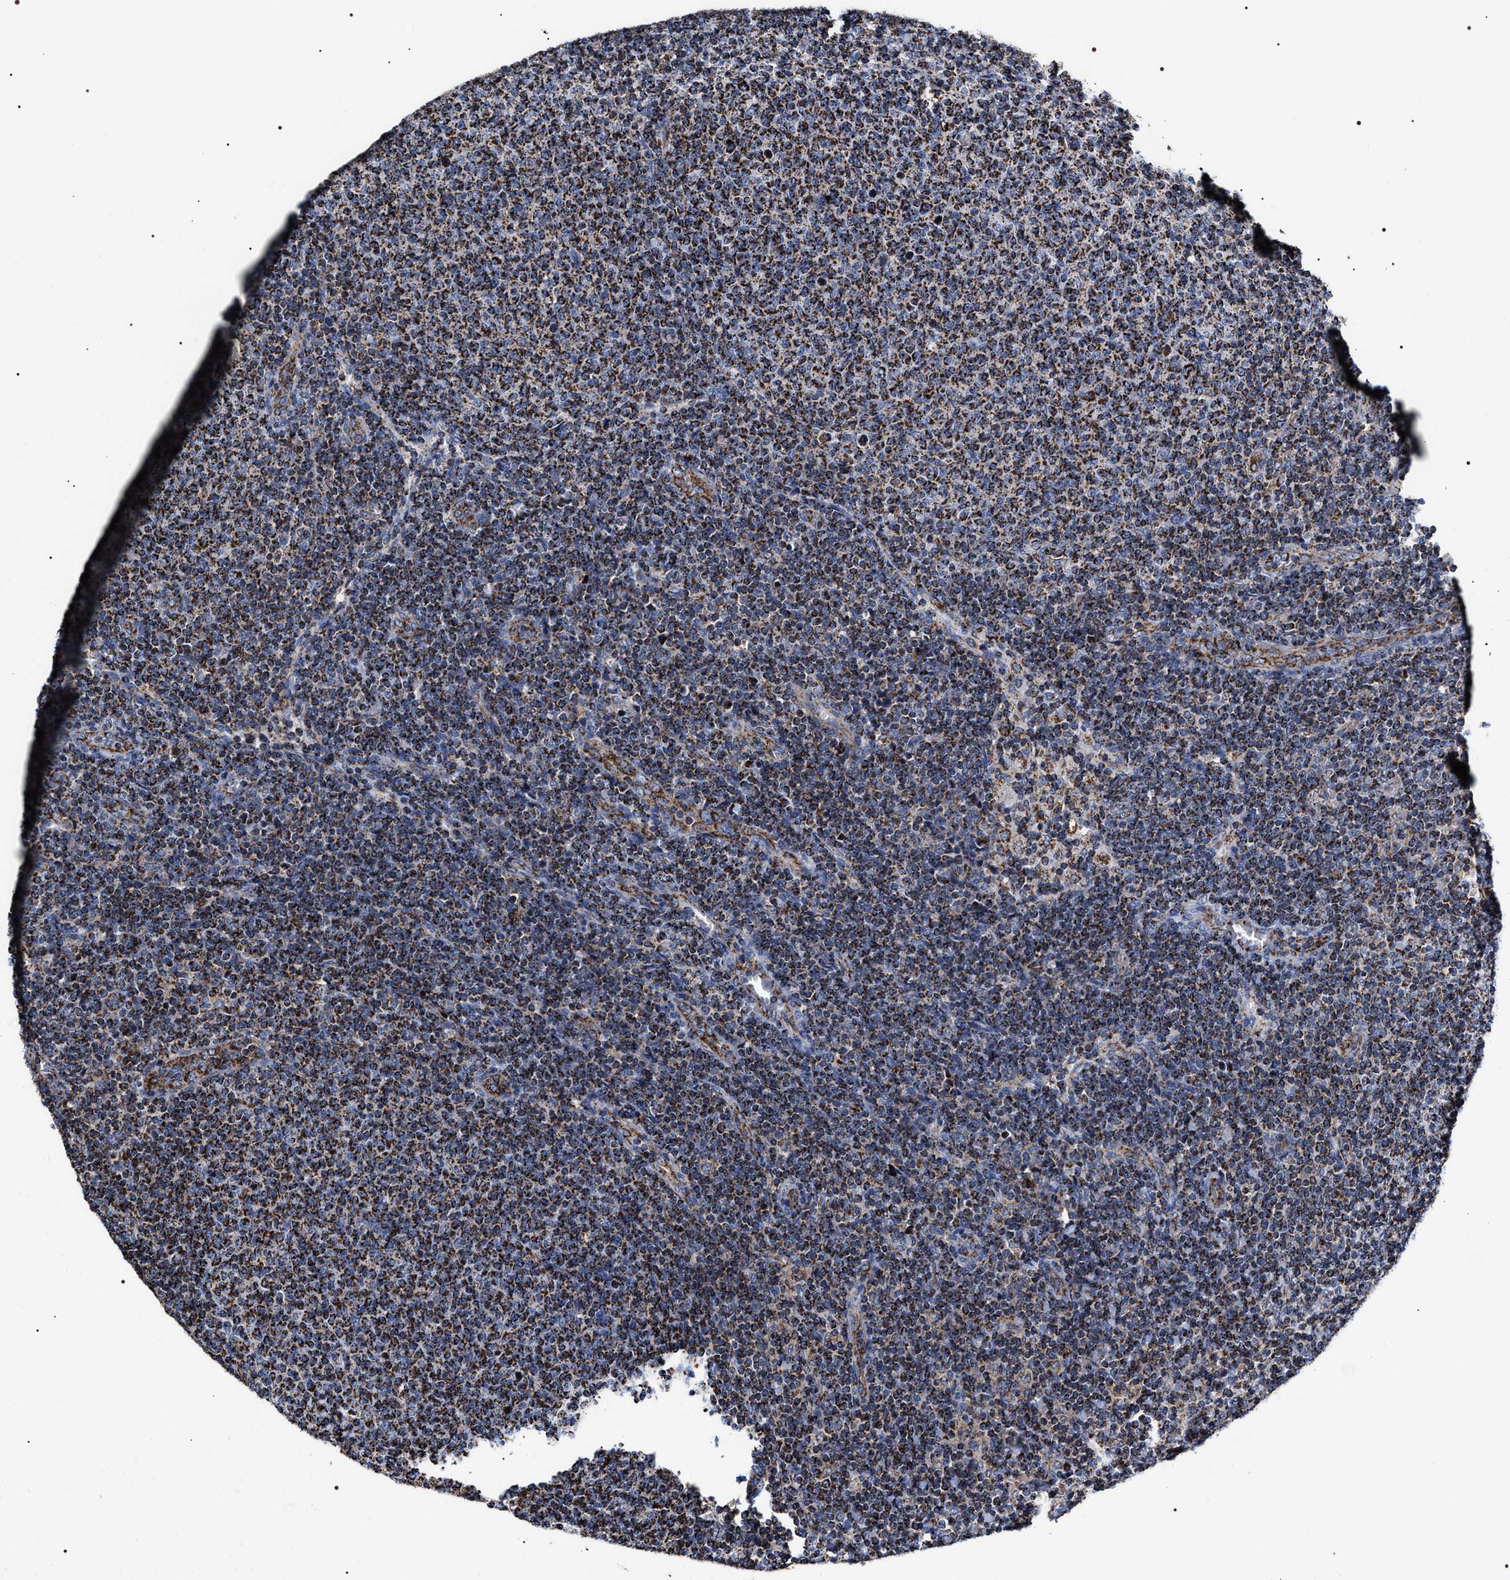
{"staining": {"intensity": "strong", "quantity": ">75%", "location": "cytoplasmic/membranous"}, "tissue": "lymphoma", "cell_type": "Tumor cells", "image_type": "cancer", "snomed": [{"axis": "morphology", "description": "Malignant lymphoma, non-Hodgkin's type, Low grade"}, {"axis": "topography", "description": "Lymph node"}], "caption": "This is a histology image of immunohistochemistry (IHC) staining of low-grade malignant lymphoma, non-Hodgkin's type, which shows strong staining in the cytoplasmic/membranous of tumor cells.", "gene": "COG5", "patient": {"sex": "male", "age": 66}}